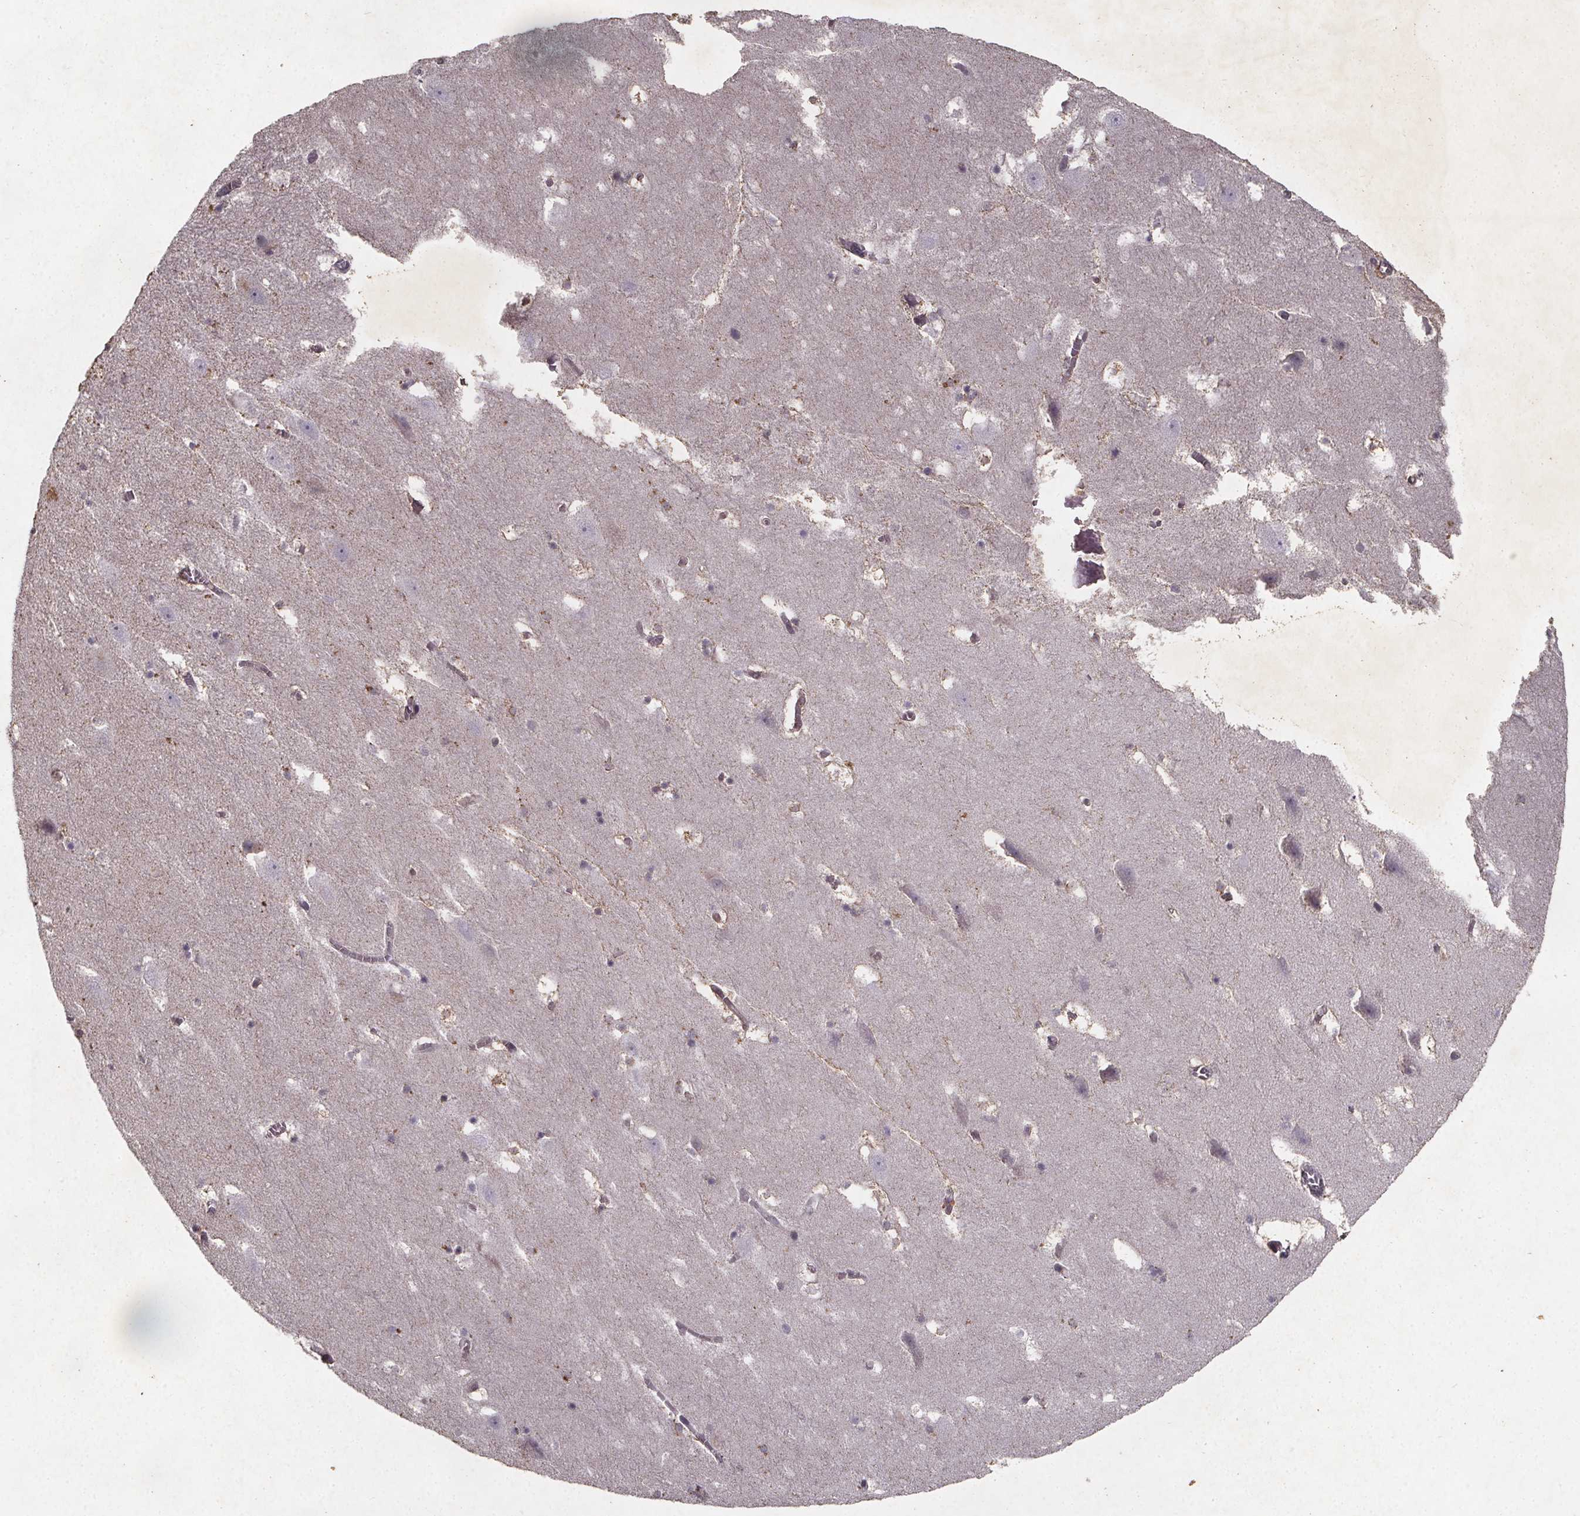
{"staining": {"intensity": "negative", "quantity": "none", "location": "none"}, "tissue": "hippocampus", "cell_type": "Glial cells", "image_type": "normal", "snomed": [{"axis": "morphology", "description": "Normal tissue, NOS"}, {"axis": "topography", "description": "Hippocampus"}], "caption": "An image of hippocampus stained for a protein exhibits no brown staining in glial cells.", "gene": "PIERCE2", "patient": {"sex": "male", "age": 45}}